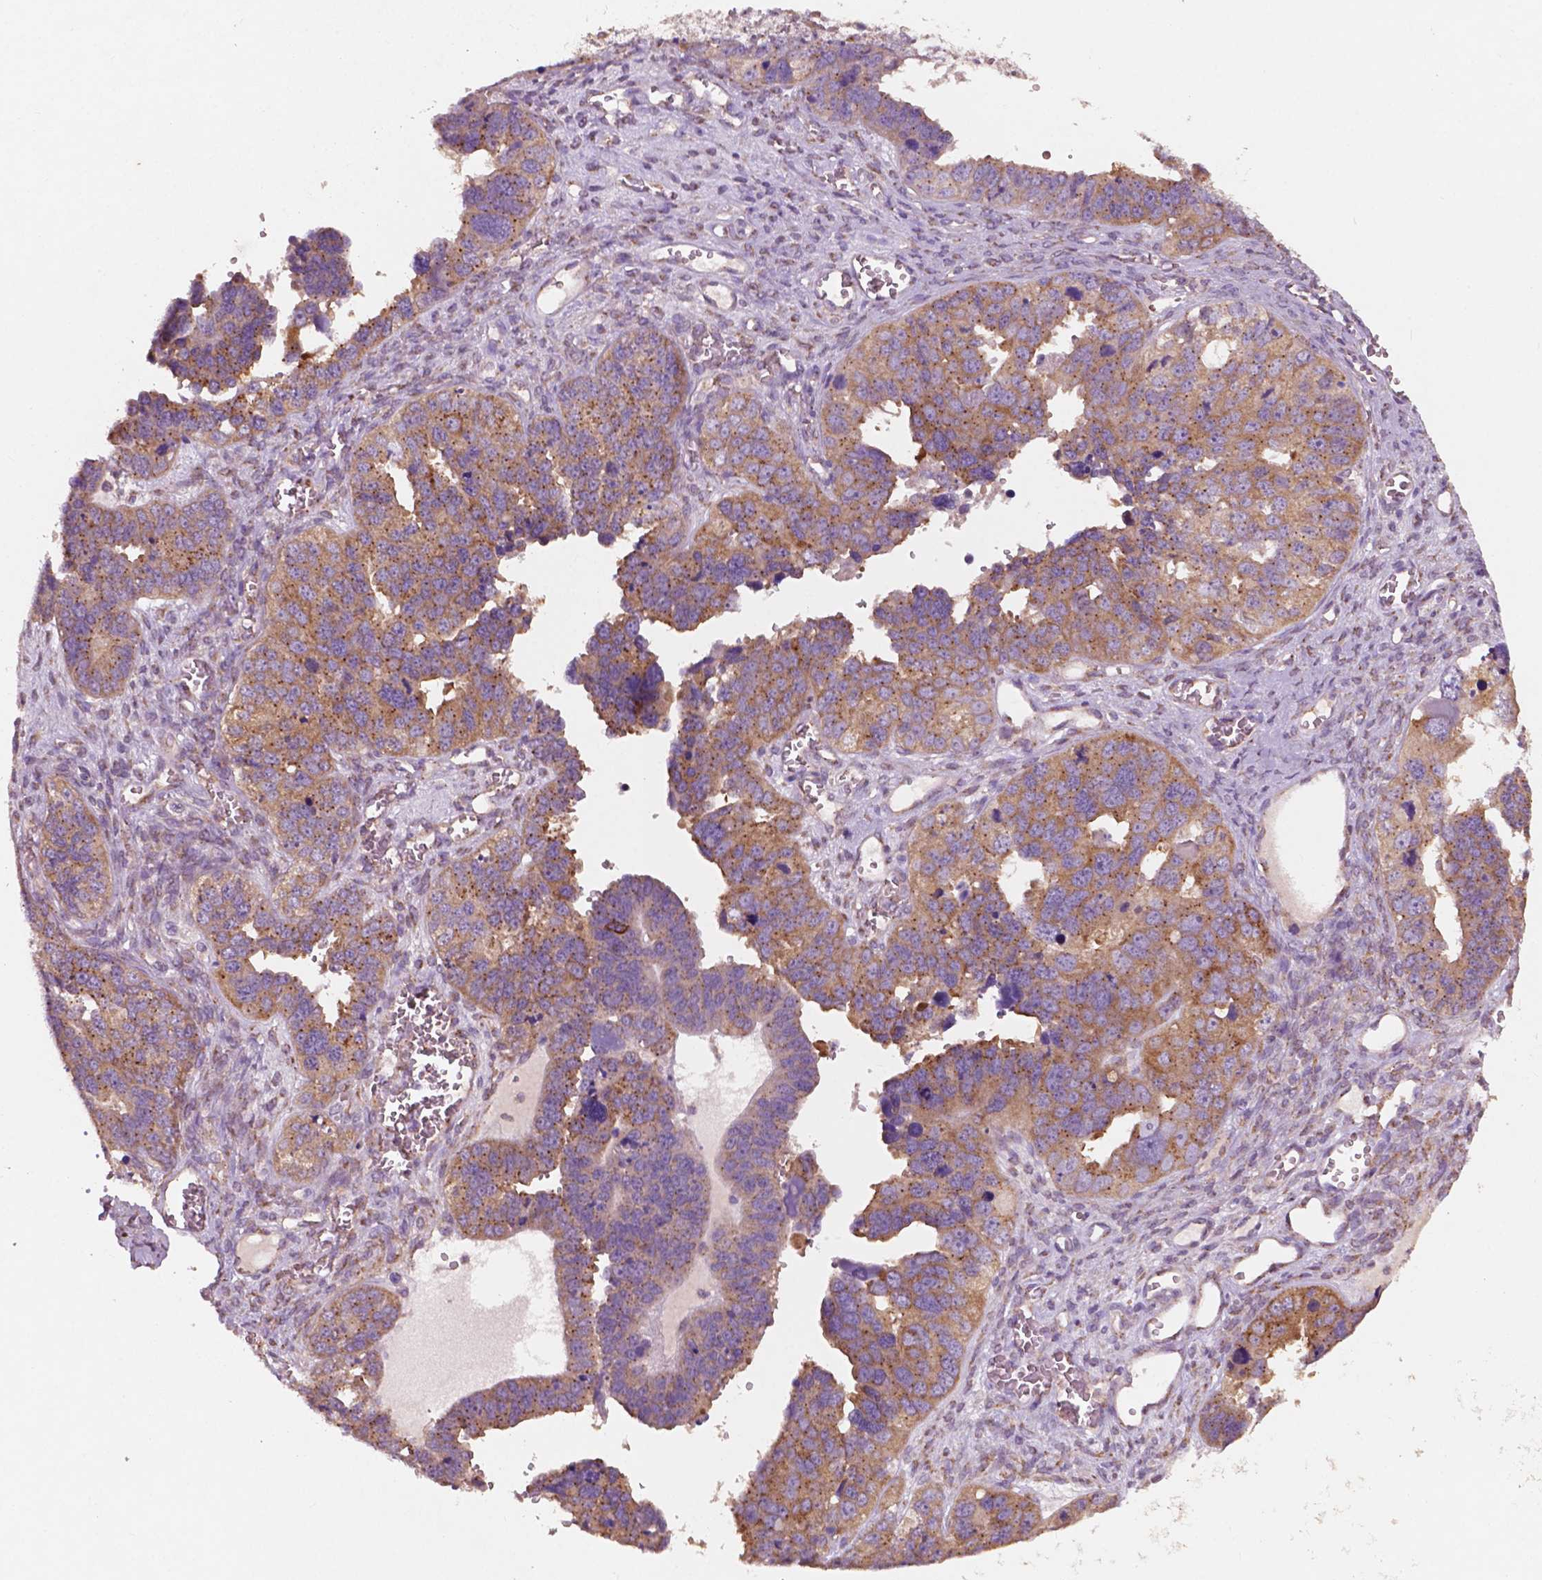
{"staining": {"intensity": "moderate", "quantity": ">75%", "location": "cytoplasmic/membranous"}, "tissue": "ovarian cancer", "cell_type": "Tumor cells", "image_type": "cancer", "snomed": [{"axis": "morphology", "description": "Cystadenocarcinoma, serous, NOS"}, {"axis": "topography", "description": "Ovary"}], "caption": "There is medium levels of moderate cytoplasmic/membranous positivity in tumor cells of ovarian cancer, as demonstrated by immunohistochemical staining (brown color).", "gene": "CHPT1", "patient": {"sex": "female", "age": 76}}